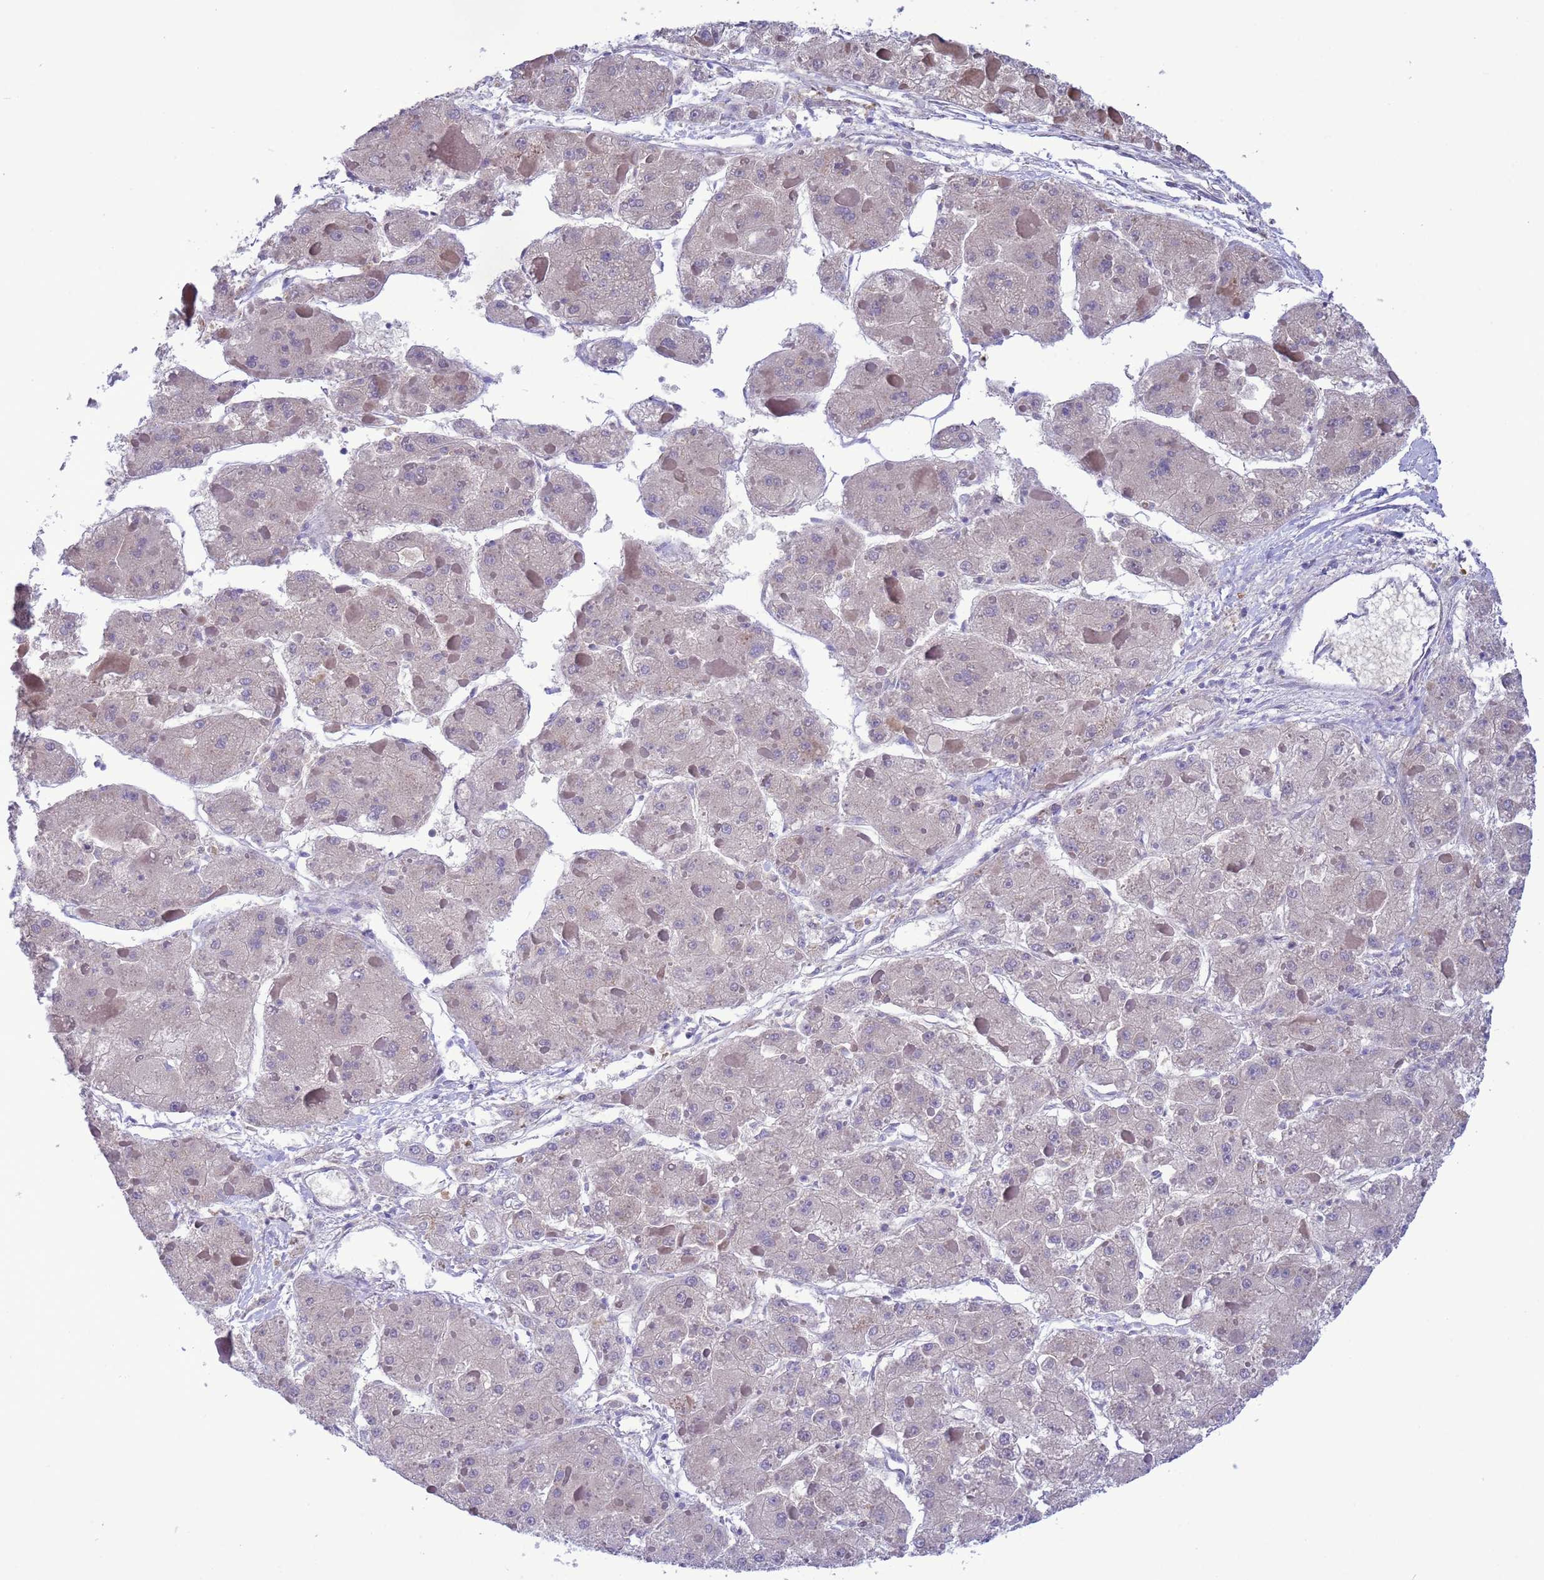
{"staining": {"intensity": "negative", "quantity": "none", "location": "none"}, "tissue": "liver cancer", "cell_type": "Tumor cells", "image_type": "cancer", "snomed": [{"axis": "morphology", "description": "Carcinoma, Hepatocellular, NOS"}, {"axis": "topography", "description": "Liver"}], "caption": "Liver cancer (hepatocellular carcinoma) was stained to show a protein in brown. There is no significant positivity in tumor cells. (DAB IHC visualized using brightfield microscopy, high magnification).", "gene": "GSTM1", "patient": {"sex": "female", "age": 73}}